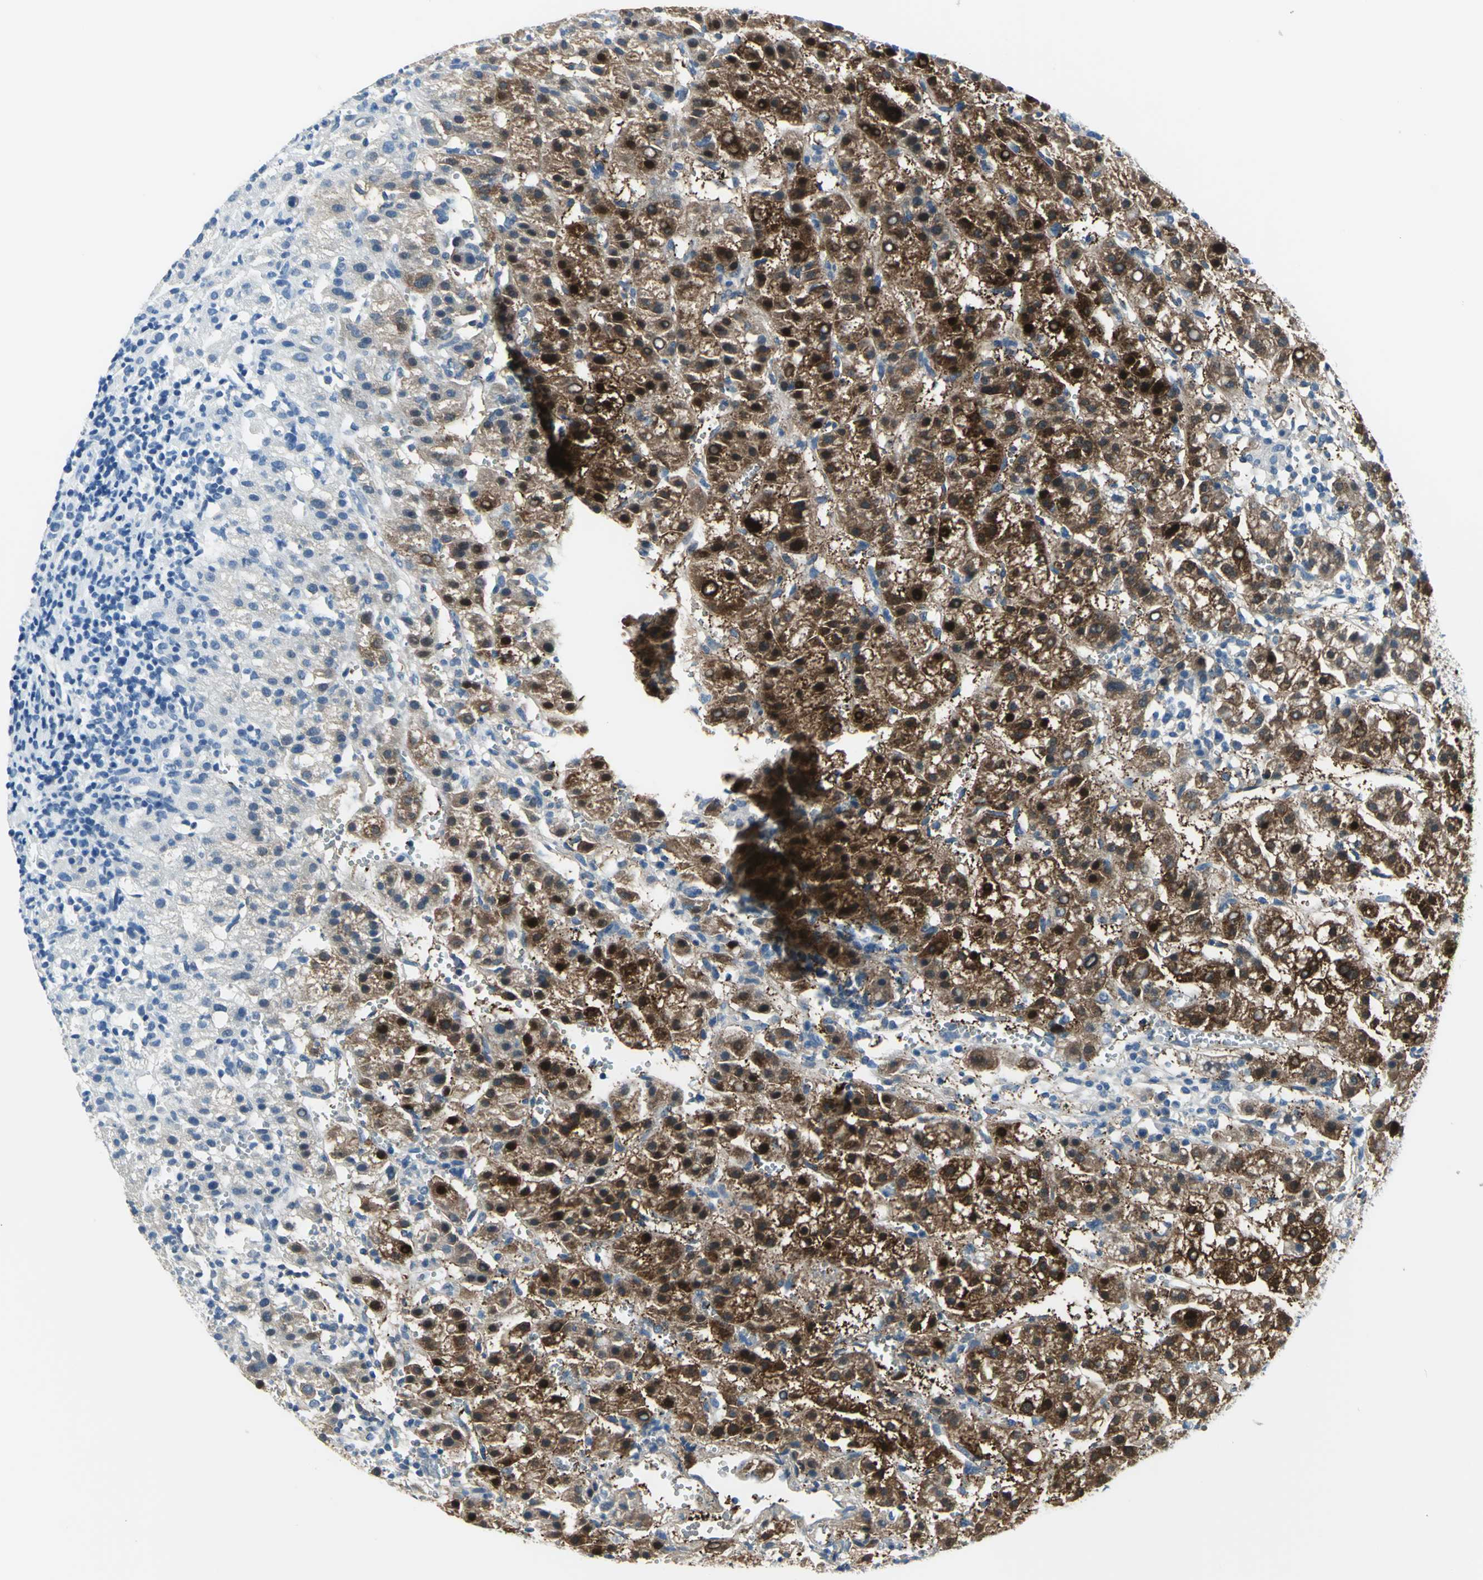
{"staining": {"intensity": "strong", "quantity": "25%-75%", "location": "cytoplasmic/membranous,nuclear"}, "tissue": "liver cancer", "cell_type": "Tumor cells", "image_type": "cancer", "snomed": [{"axis": "morphology", "description": "Carcinoma, Hepatocellular, NOS"}, {"axis": "topography", "description": "Liver"}], "caption": "An image of liver cancer (hepatocellular carcinoma) stained for a protein shows strong cytoplasmic/membranous and nuclear brown staining in tumor cells. (brown staining indicates protein expression, while blue staining denotes nuclei).", "gene": "PKLR", "patient": {"sex": "female", "age": 58}}